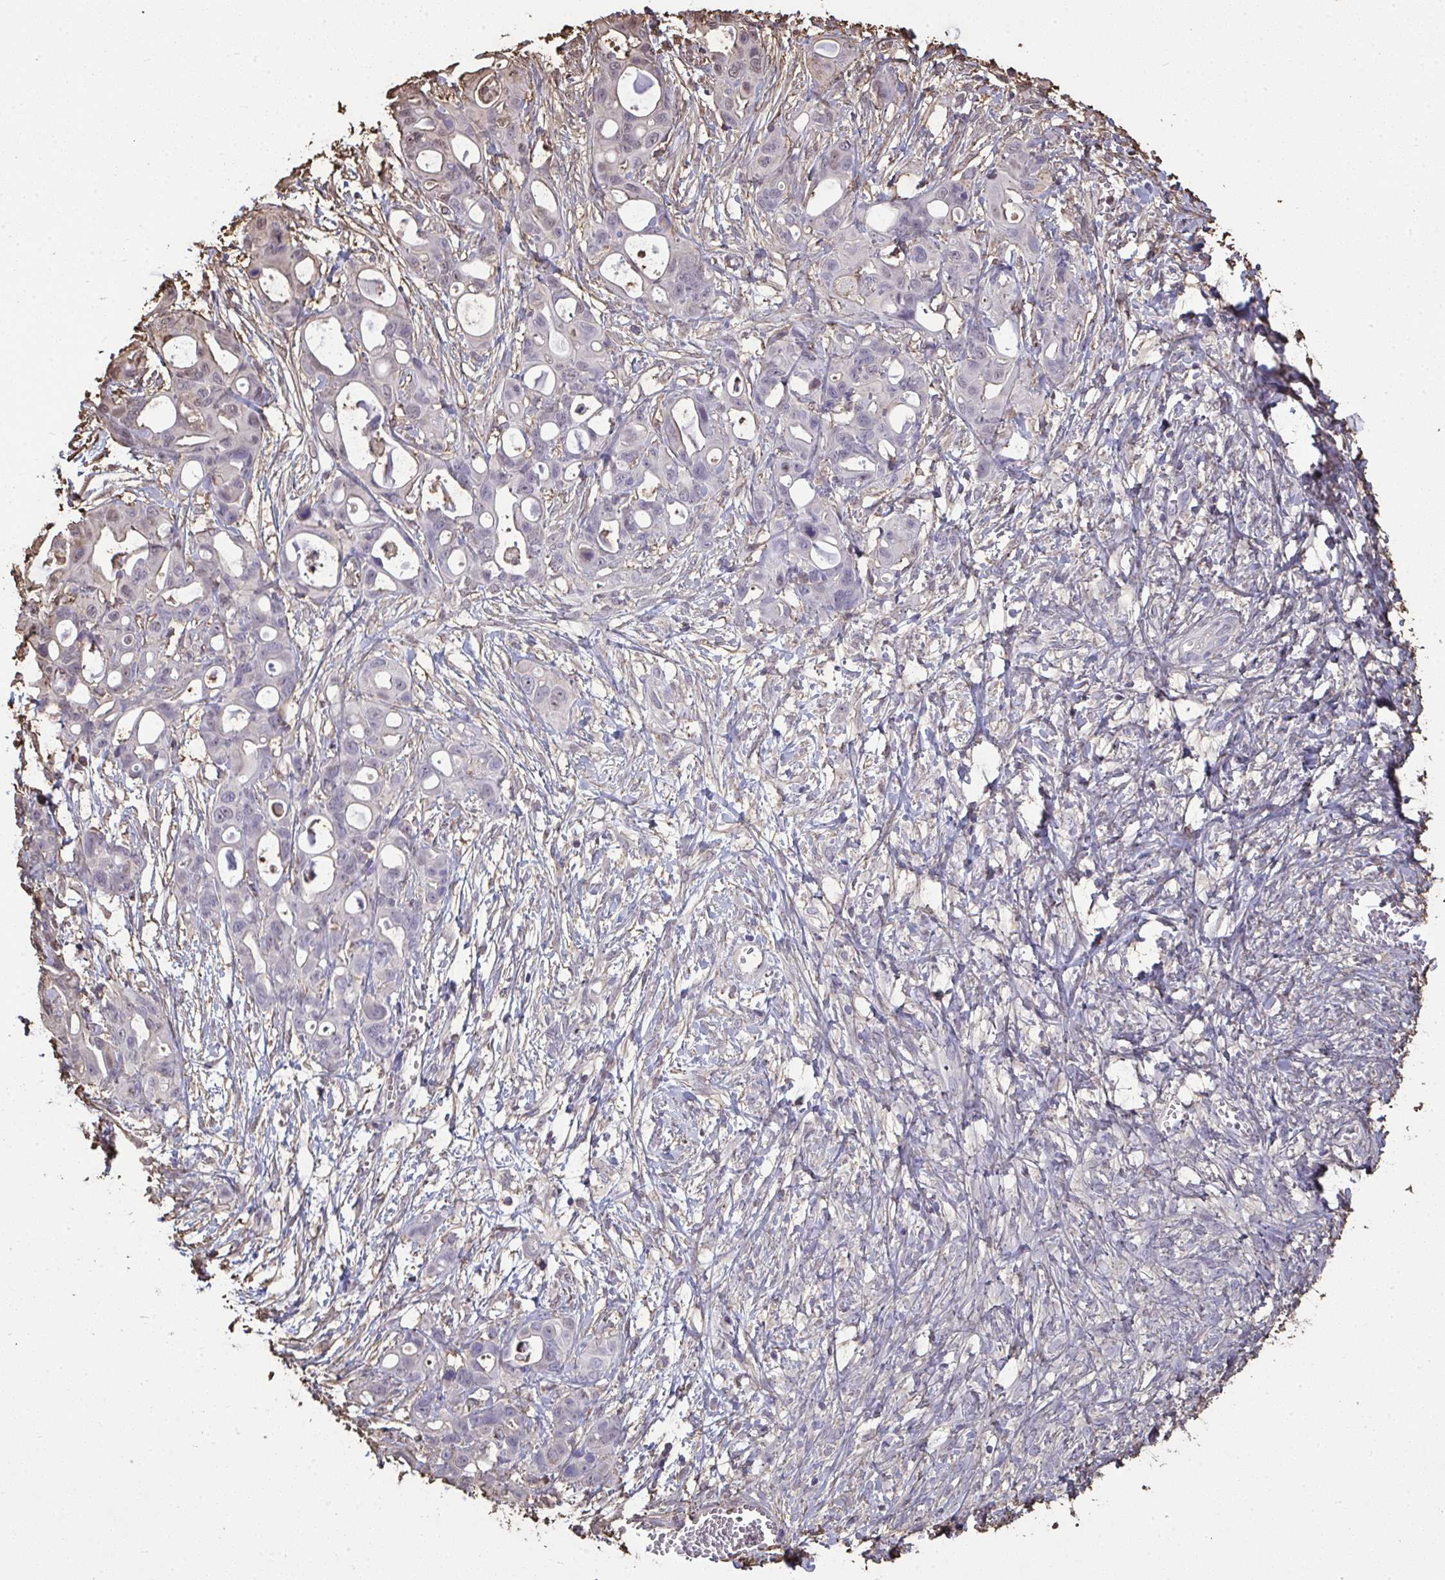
{"staining": {"intensity": "negative", "quantity": "none", "location": "none"}, "tissue": "ovarian cancer", "cell_type": "Tumor cells", "image_type": "cancer", "snomed": [{"axis": "morphology", "description": "Cystadenocarcinoma, mucinous, NOS"}, {"axis": "topography", "description": "Ovary"}], "caption": "Tumor cells show no significant positivity in ovarian mucinous cystadenocarcinoma.", "gene": "ANXA5", "patient": {"sex": "female", "age": 70}}